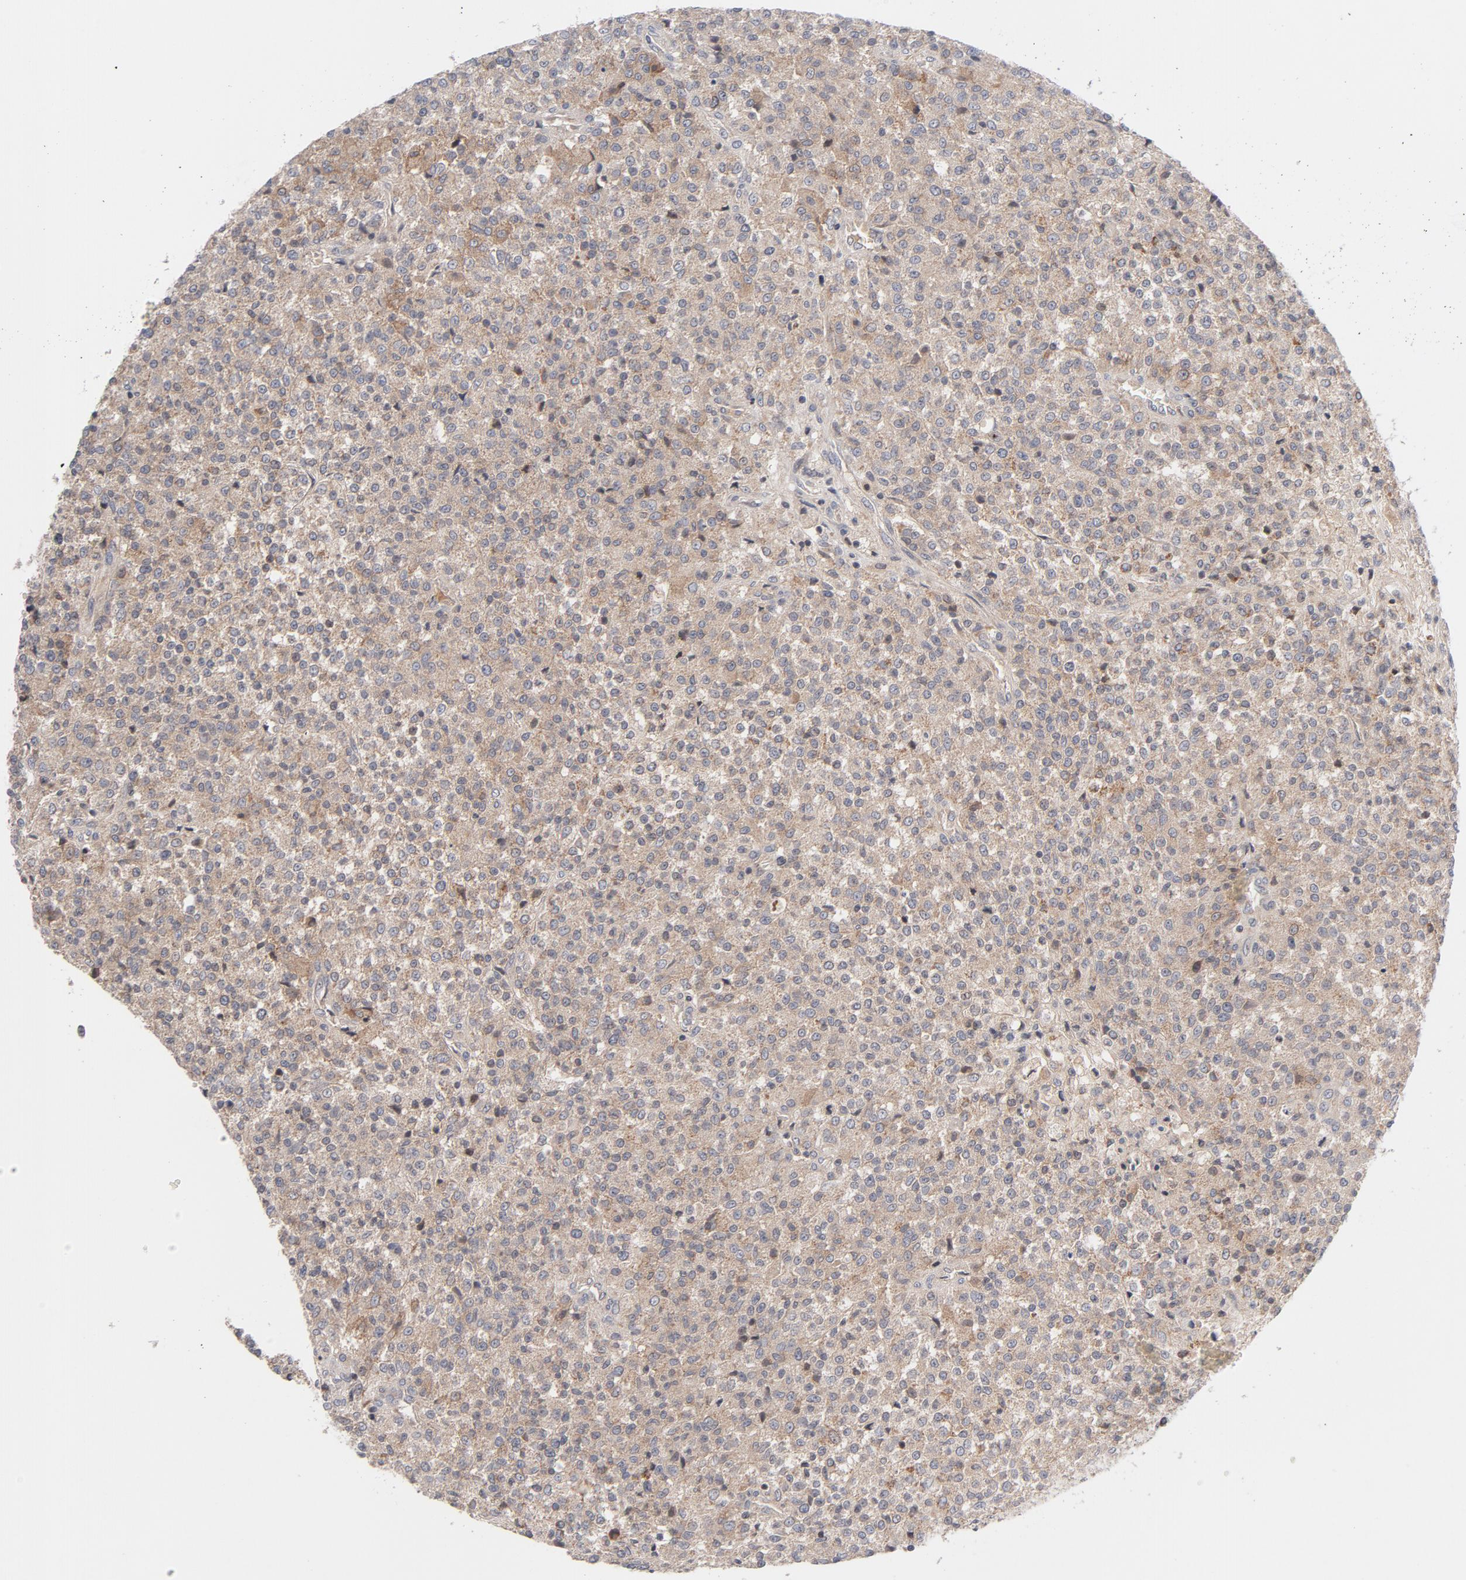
{"staining": {"intensity": "weak", "quantity": ">75%", "location": "cytoplasmic/membranous"}, "tissue": "testis cancer", "cell_type": "Tumor cells", "image_type": "cancer", "snomed": [{"axis": "morphology", "description": "Seminoma, NOS"}, {"axis": "topography", "description": "Testis"}], "caption": "Testis cancer stained with a protein marker exhibits weak staining in tumor cells.", "gene": "DNAAF2", "patient": {"sex": "male", "age": 59}}